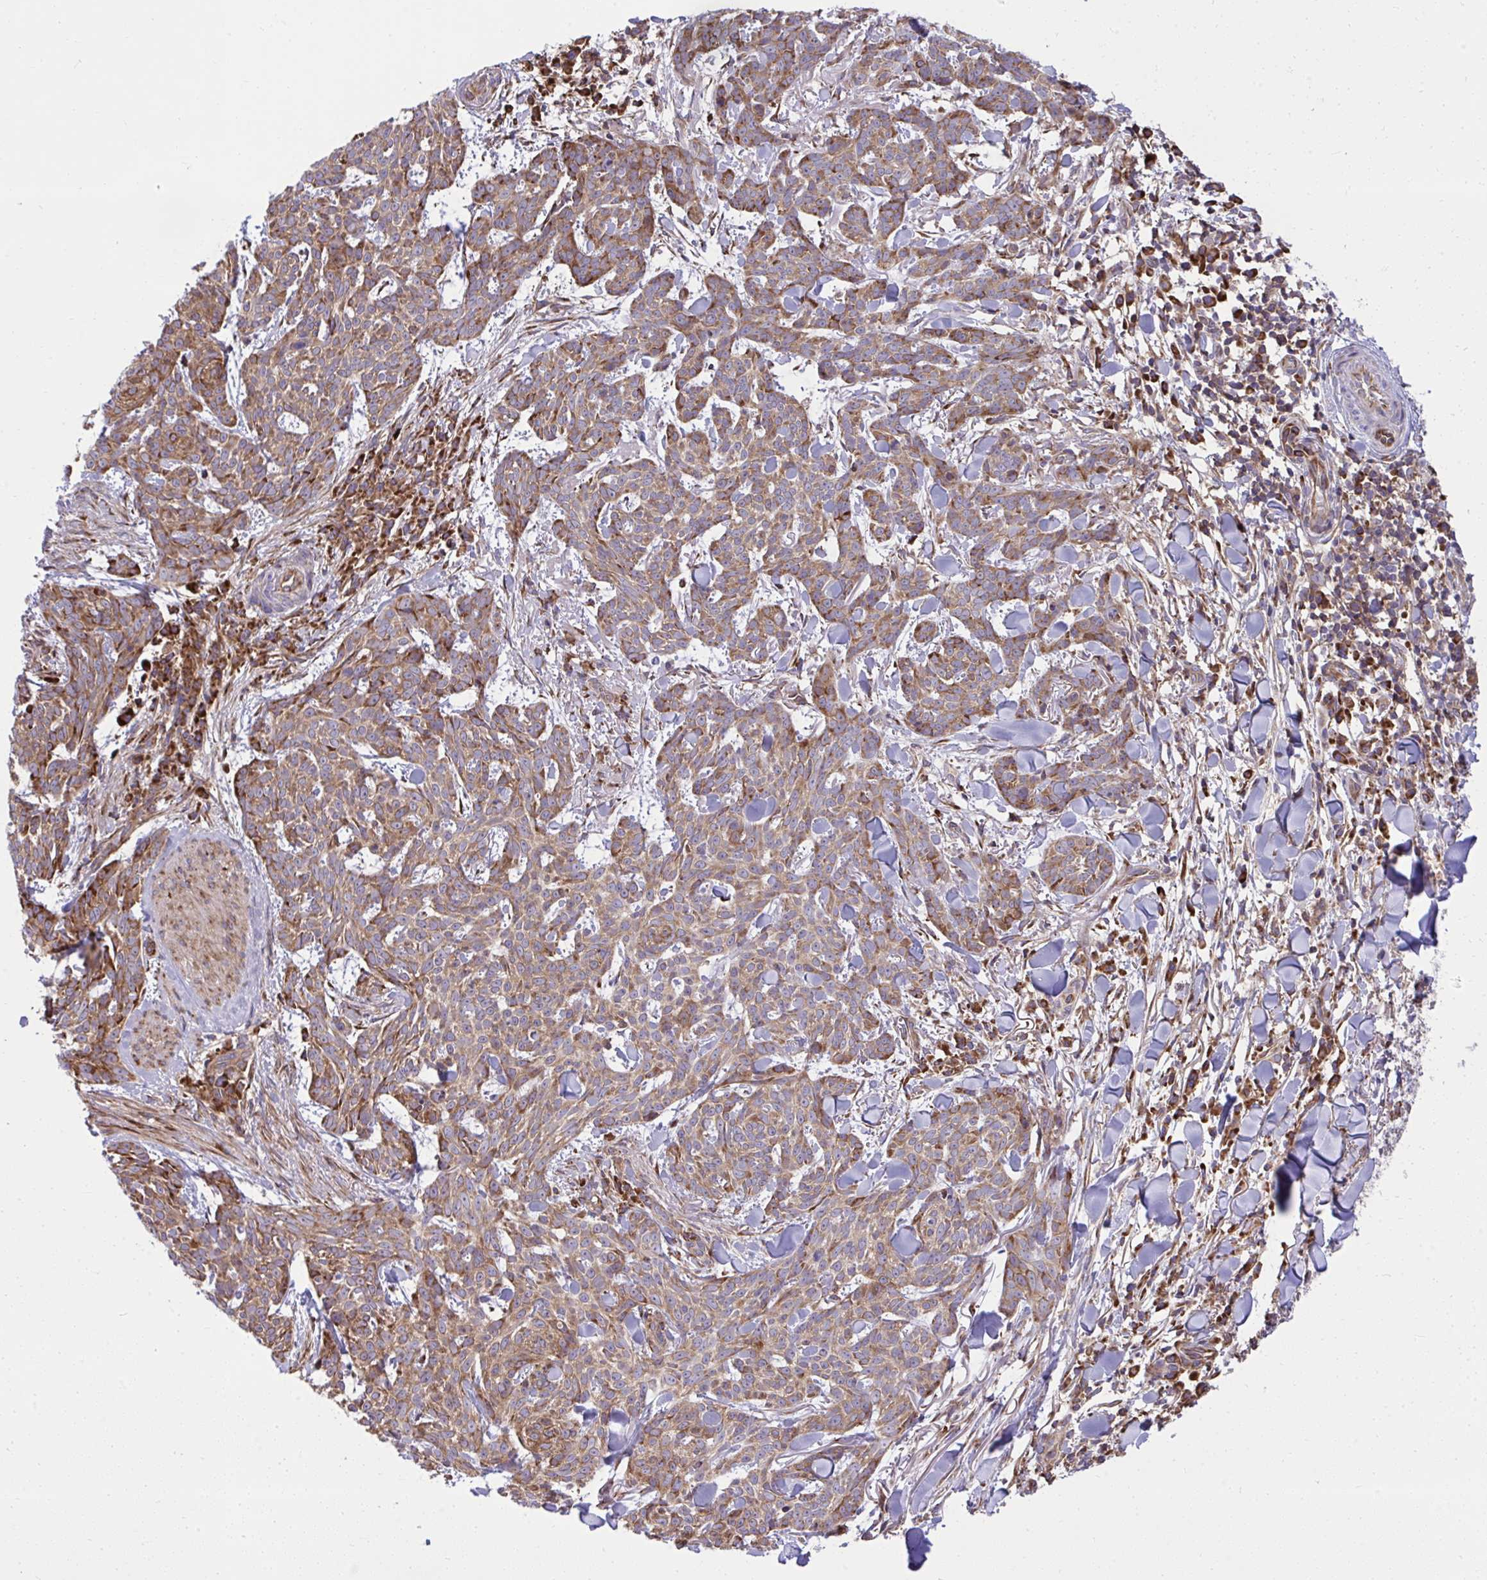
{"staining": {"intensity": "moderate", "quantity": ">75%", "location": "cytoplasmic/membranous"}, "tissue": "skin cancer", "cell_type": "Tumor cells", "image_type": "cancer", "snomed": [{"axis": "morphology", "description": "Basal cell carcinoma"}, {"axis": "topography", "description": "Skin"}], "caption": "Protein analysis of skin cancer (basal cell carcinoma) tissue demonstrates moderate cytoplasmic/membranous positivity in about >75% of tumor cells.", "gene": "NMNAT3", "patient": {"sex": "female", "age": 93}}